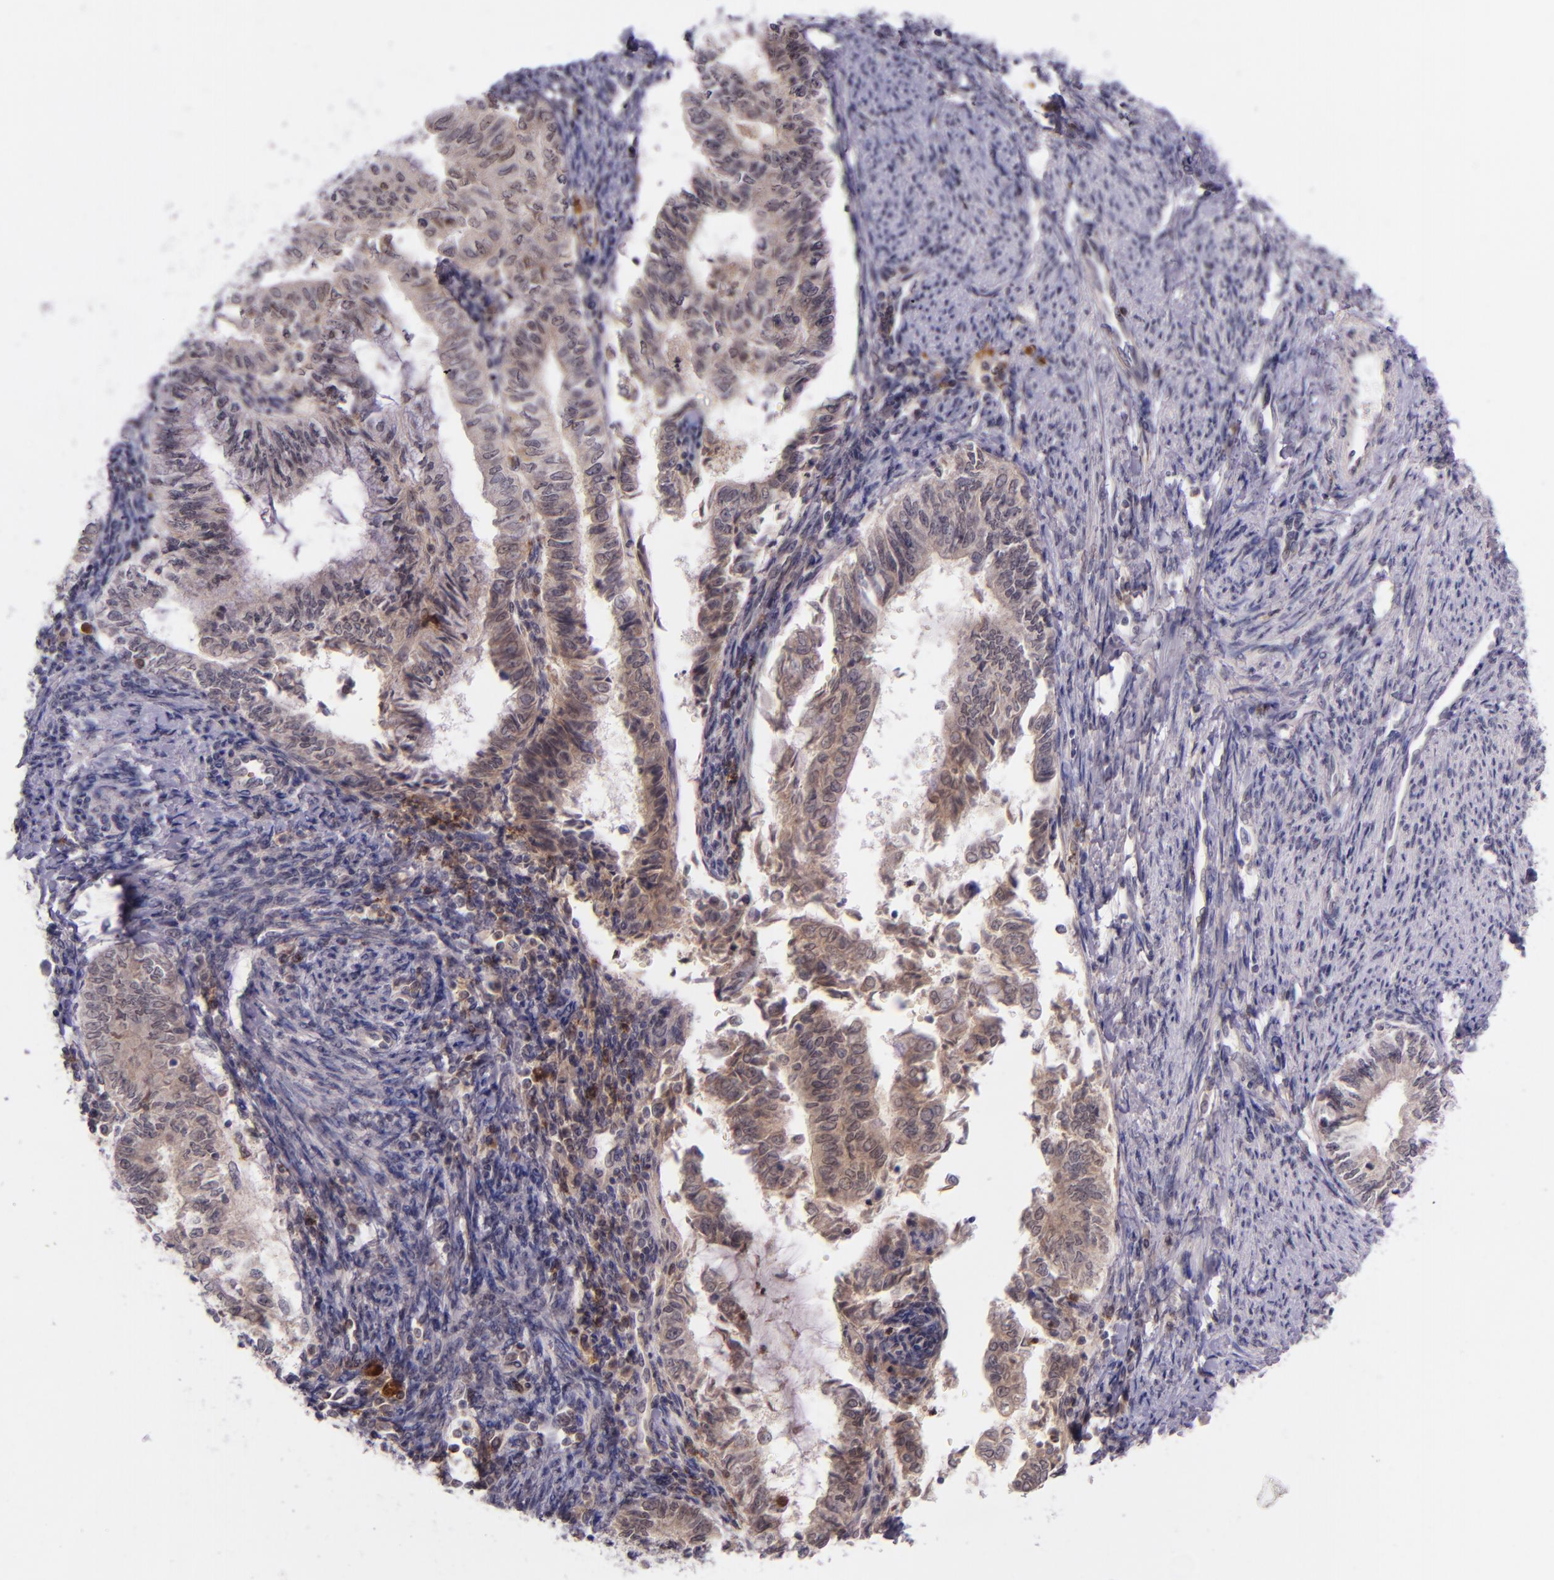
{"staining": {"intensity": "weak", "quantity": ">75%", "location": "cytoplasmic/membranous"}, "tissue": "endometrial cancer", "cell_type": "Tumor cells", "image_type": "cancer", "snomed": [{"axis": "morphology", "description": "Adenocarcinoma, NOS"}, {"axis": "topography", "description": "Endometrium"}], "caption": "About >75% of tumor cells in human endometrial adenocarcinoma reveal weak cytoplasmic/membranous protein staining as visualized by brown immunohistochemical staining.", "gene": "SELL", "patient": {"sex": "female", "age": 66}}